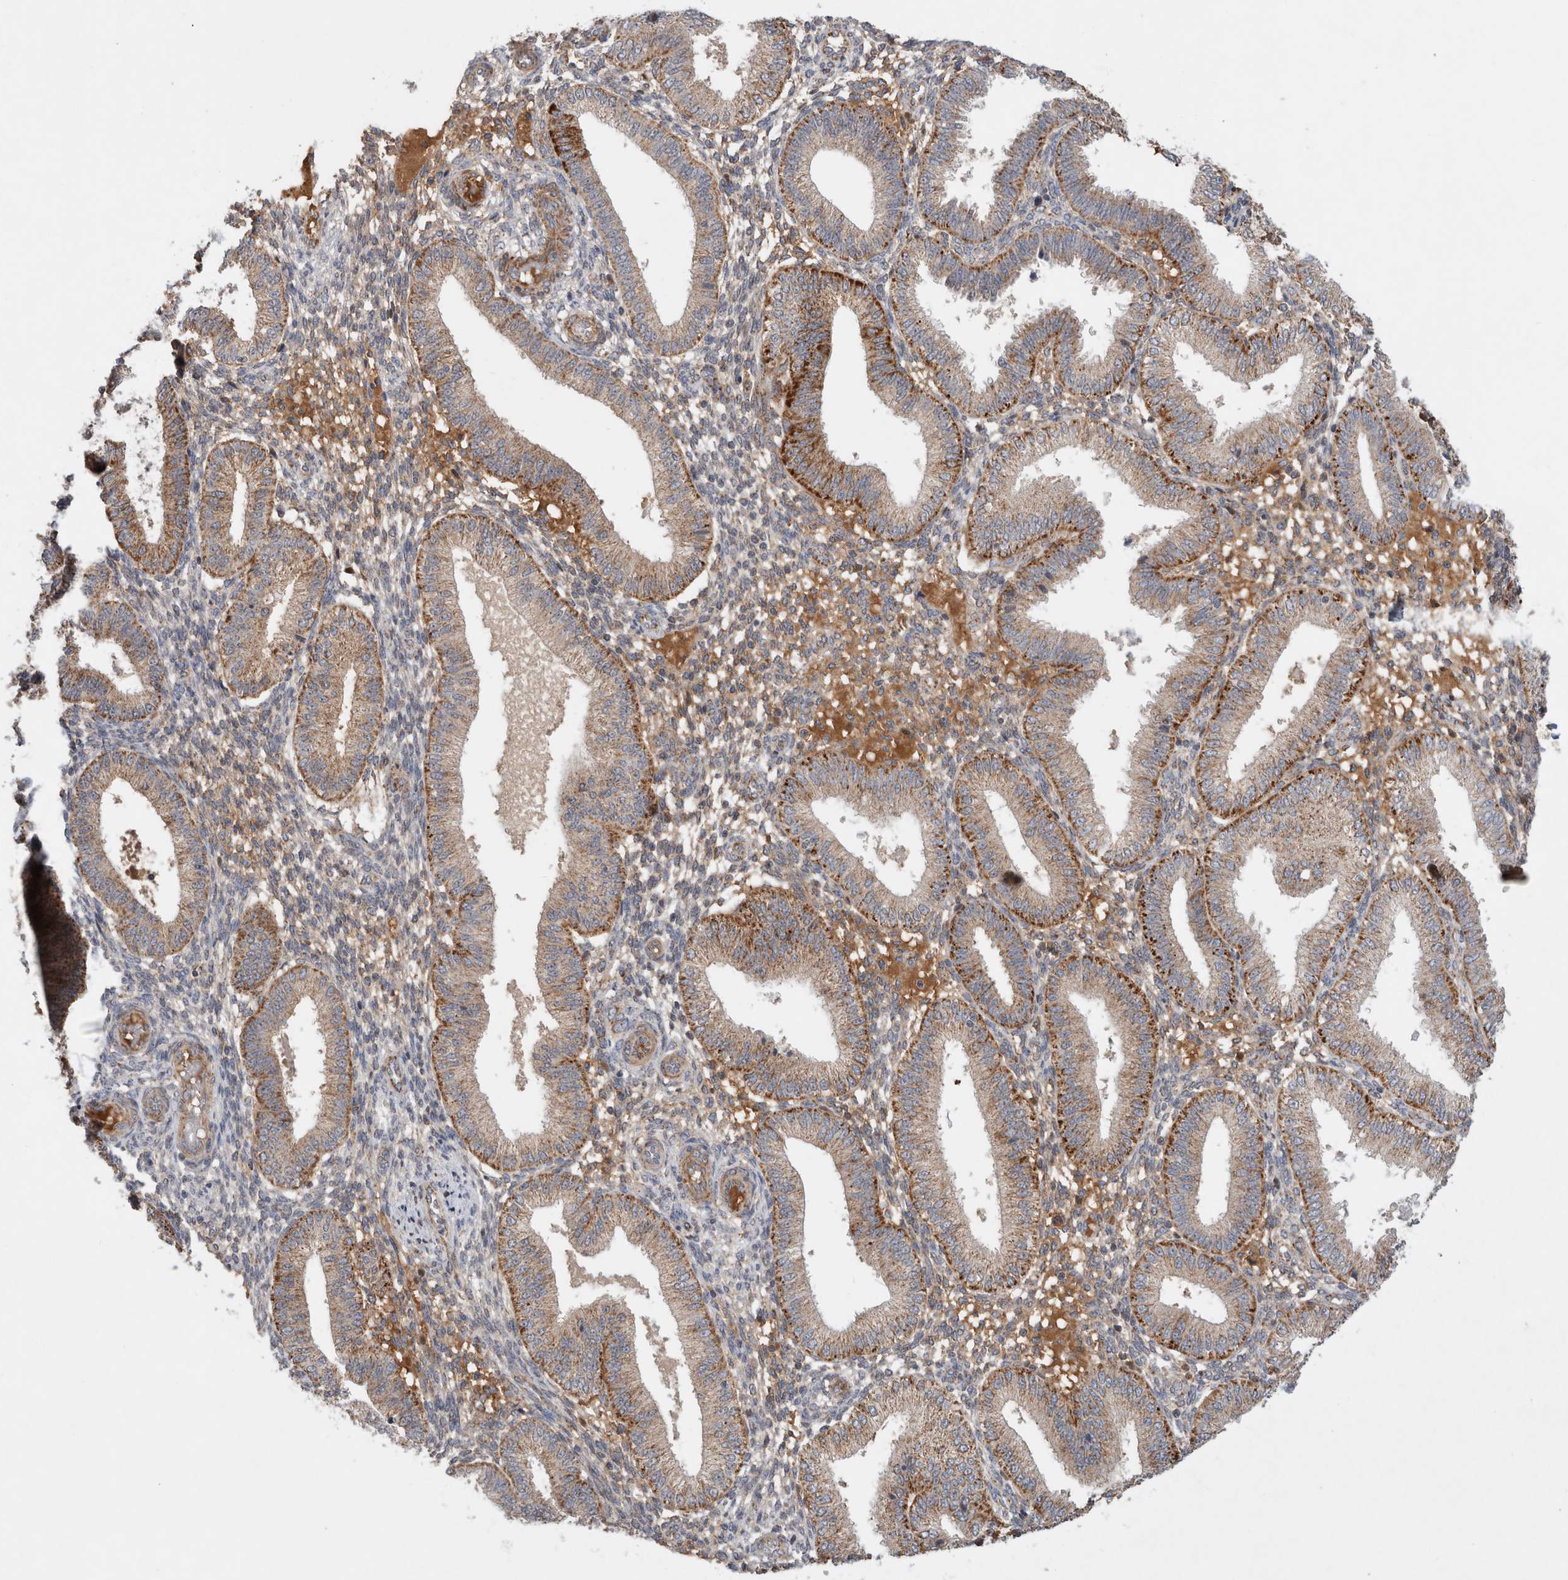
{"staining": {"intensity": "moderate", "quantity": ">75%", "location": "cytoplasmic/membranous"}, "tissue": "endometrium", "cell_type": "Cells in endometrial stroma", "image_type": "normal", "snomed": [{"axis": "morphology", "description": "Normal tissue, NOS"}, {"axis": "topography", "description": "Endometrium"}], "caption": "Protein expression analysis of normal endometrium shows moderate cytoplasmic/membranous positivity in approximately >75% of cells in endometrial stroma.", "gene": "MRPS28", "patient": {"sex": "female", "age": 39}}